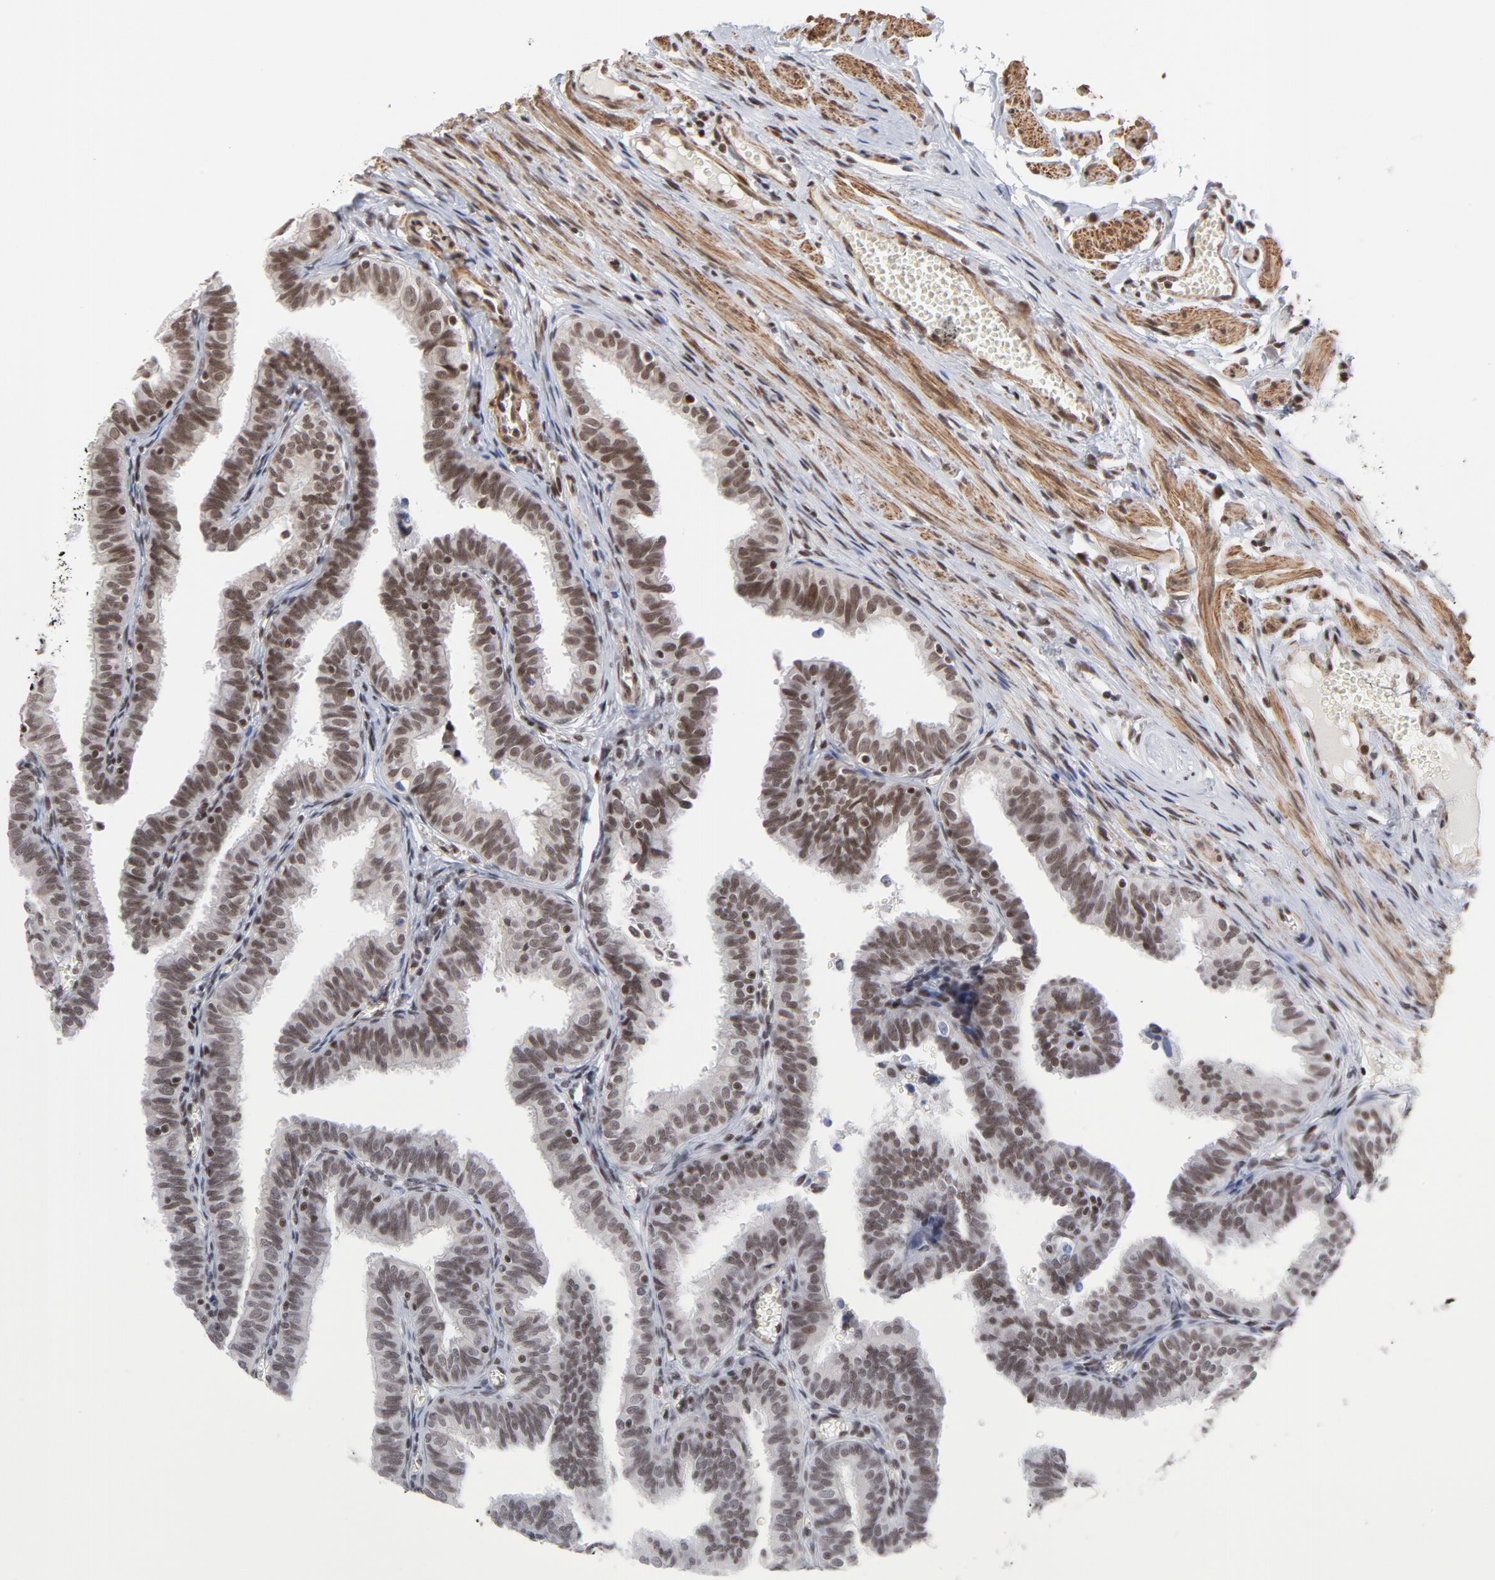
{"staining": {"intensity": "strong", "quantity": ">75%", "location": "nuclear"}, "tissue": "fallopian tube", "cell_type": "Glandular cells", "image_type": "normal", "snomed": [{"axis": "morphology", "description": "Normal tissue, NOS"}, {"axis": "topography", "description": "Fallopian tube"}], "caption": "High-power microscopy captured an immunohistochemistry histopathology image of normal fallopian tube, revealing strong nuclear expression in about >75% of glandular cells.", "gene": "CTCF", "patient": {"sex": "female", "age": 46}}